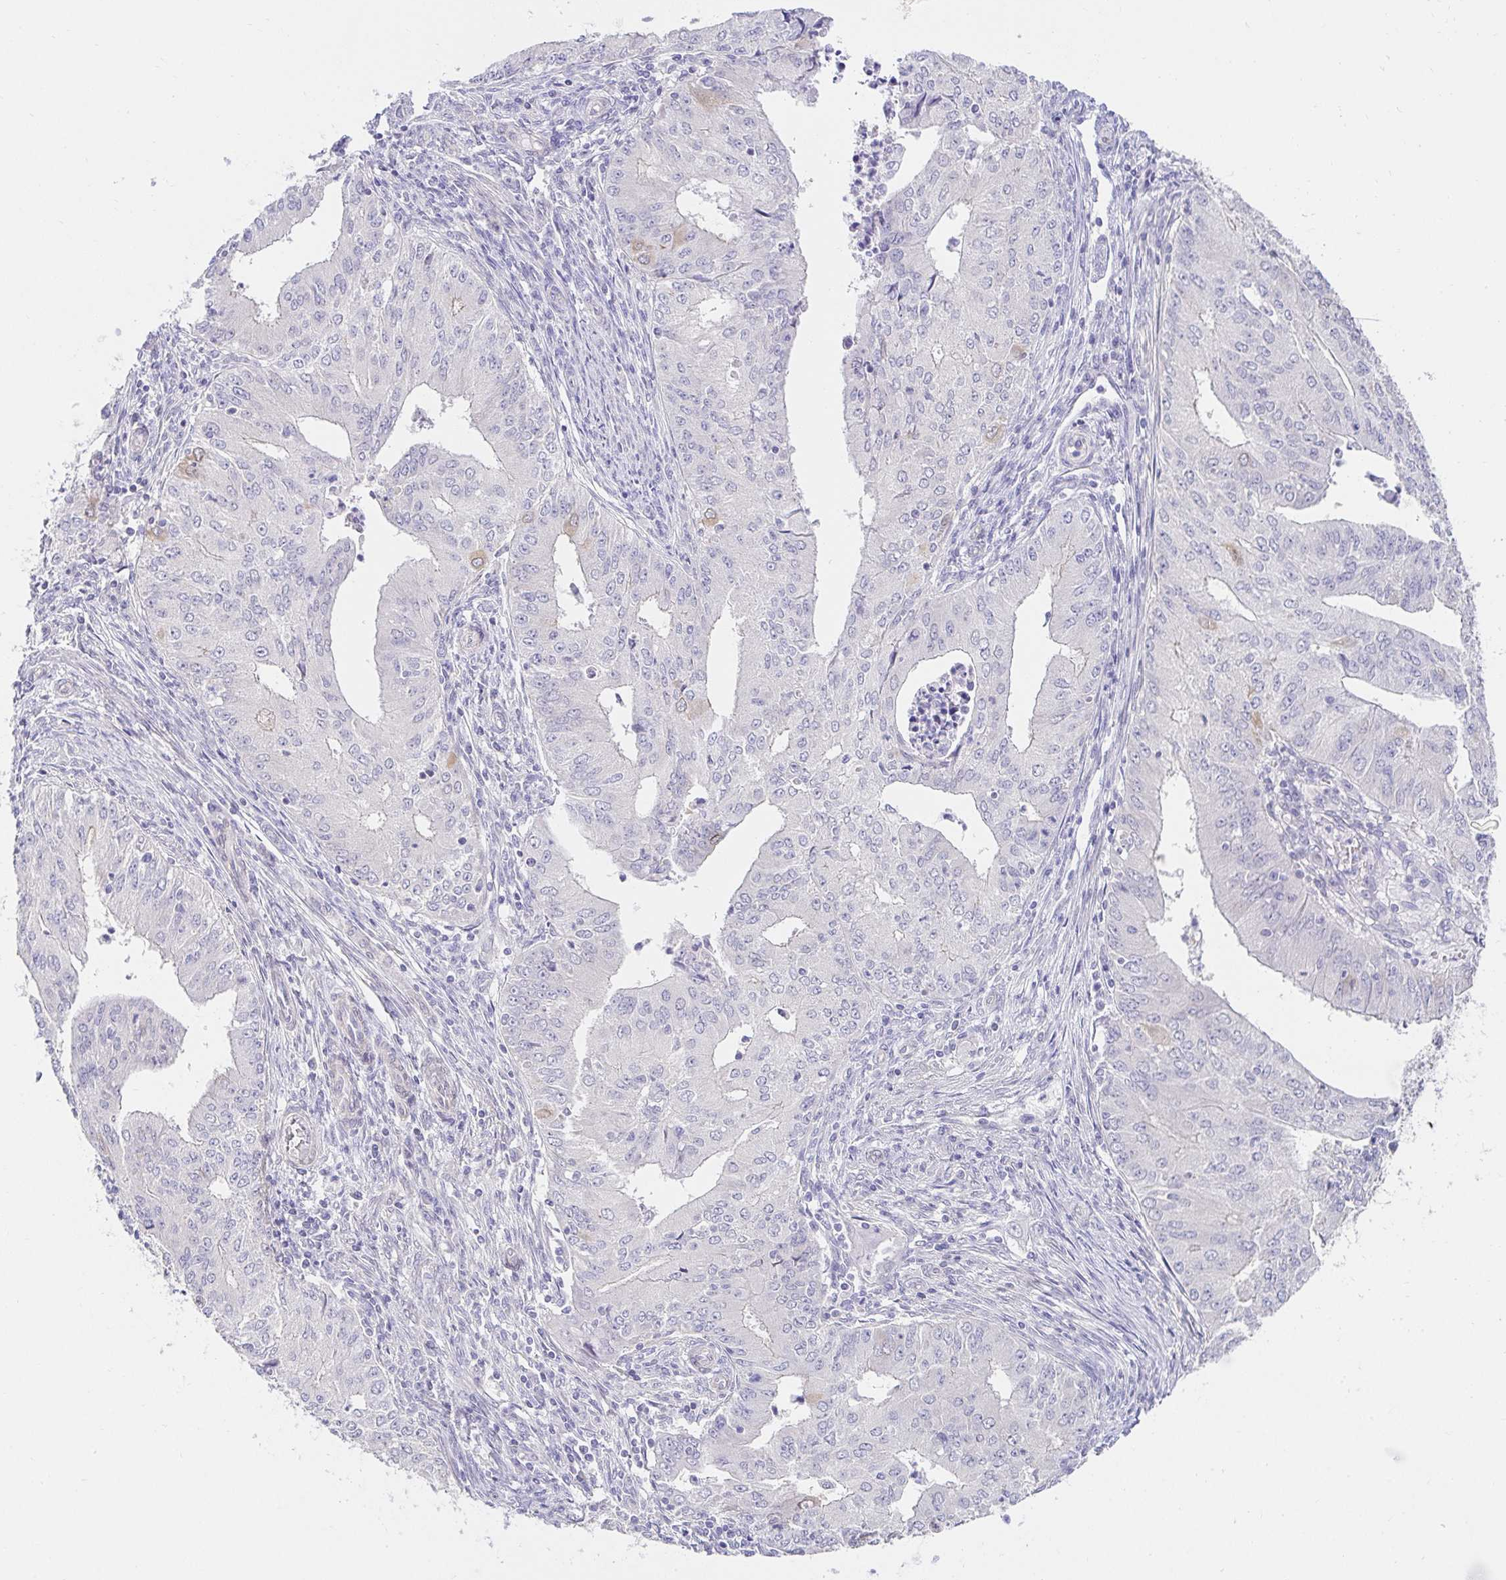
{"staining": {"intensity": "negative", "quantity": "none", "location": "none"}, "tissue": "endometrial cancer", "cell_type": "Tumor cells", "image_type": "cancer", "snomed": [{"axis": "morphology", "description": "Adenocarcinoma, NOS"}, {"axis": "topography", "description": "Endometrium"}], "caption": "The micrograph shows no staining of tumor cells in endometrial adenocarcinoma. (DAB (3,3'-diaminobenzidine) immunohistochemistry (IHC), high magnification).", "gene": "AKAP14", "patient": {"sex": "female", "age": 50}}